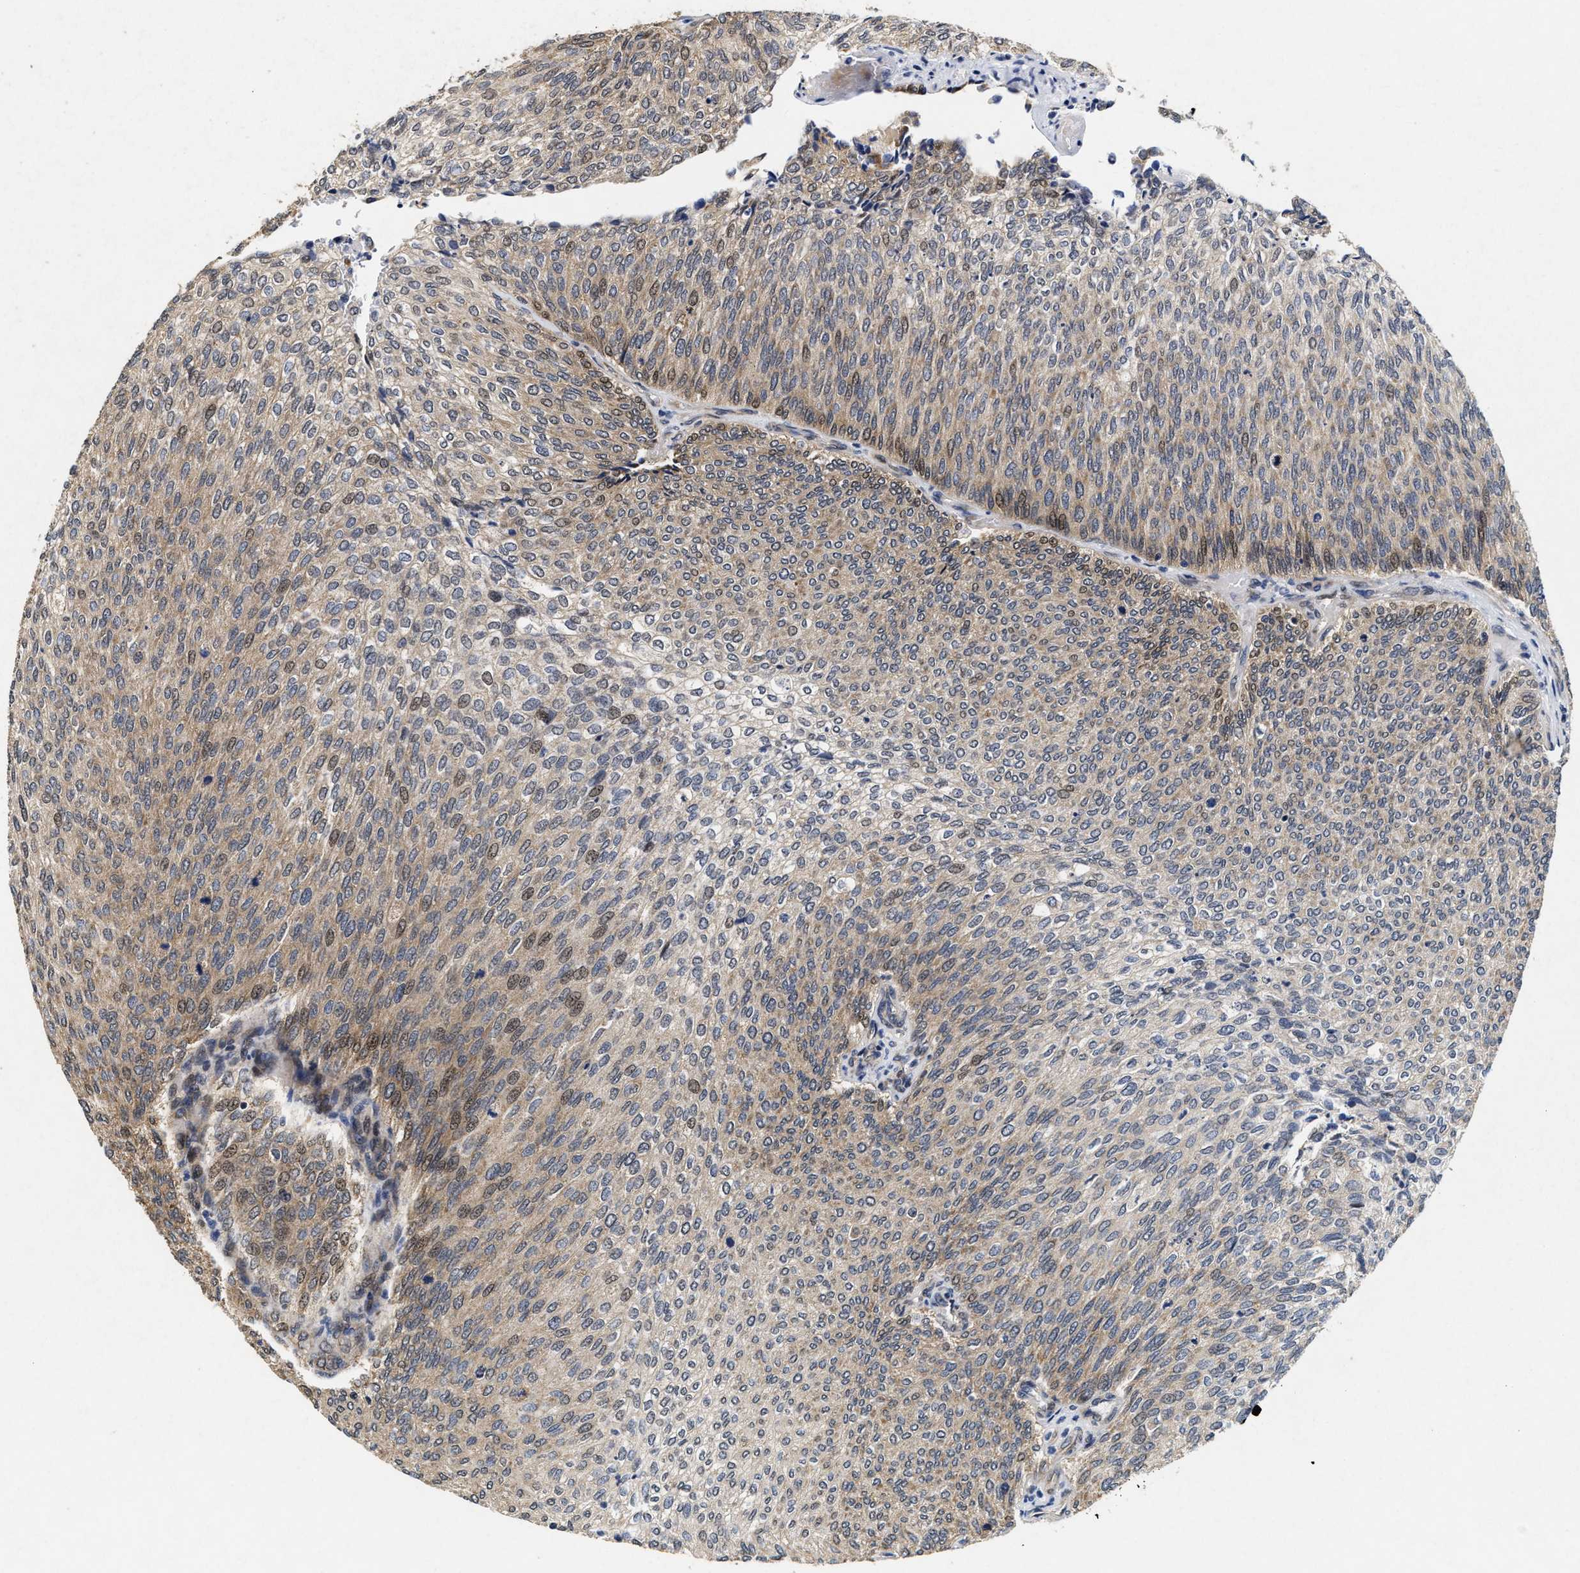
{"staining": {"intensity": "moderate", "quantity": "25%-75%", "location": "cytoplasmic/membranous,nuclear"}, "tissue": "urothelial cancer", "cell_type": "Tumor cells", "image_type": "cancer", "snomed": [{"axis": "morphology", "description": "Urothelial carcinoma, Low grade"}, {"axis": "topography", "description": "Urinary bladder"}], "caption": "Protein staining exhibits moderate cytoplasmic/membranous and nuclear positivity in about 25%-75% of tumor cells in urothelial cancer.", "gene": "SCYL2", "patient": {"sex": "female", "age": 79}}